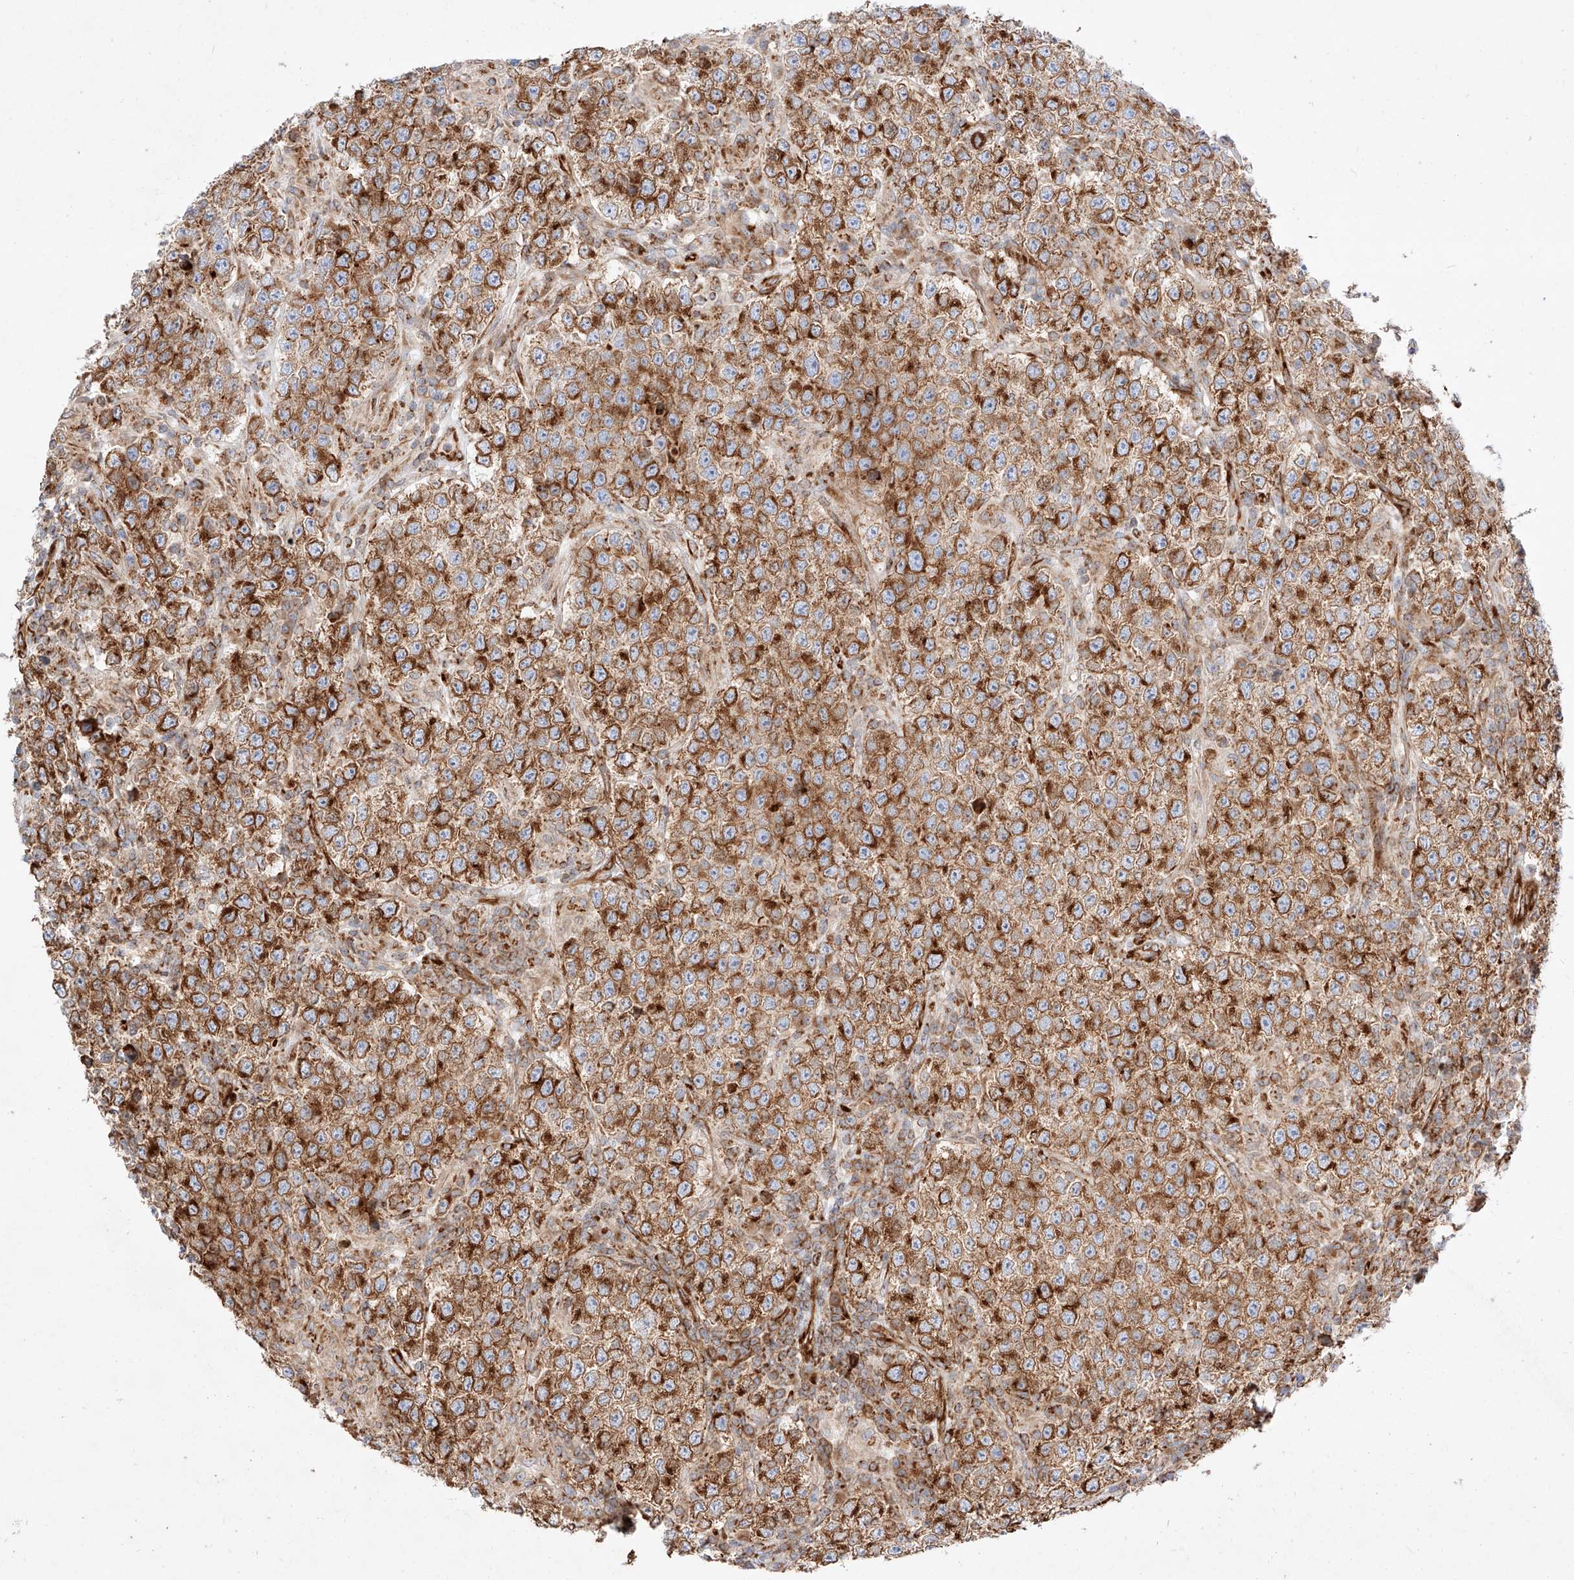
{"staining": {"intensity": "strong", "quantity": ">75%", "location": "cytoplasmic/membranous"}, "tissue": "testis cancer", "cell_type": "Tumor cells", "image_type": "cancer", "snomed": [{"axis": "morphology", "description": "Normal tissue, NOS"}, {"axis": "morphology", "description": "Urothelial carcinoma, High grade"}, {"axis": "morphology", "description": "Seminoma, NOS"}, {"axis": "morphology", "description": "Carcinoma, Embryonal, NOS"}, {"axis": "topography", "description": "Urinary bladder"}, {"axis": "topography", "description": "Testis"}], "caption": "High-power microscopy captured an immunohistochemistry (IHC) photomicrograph of testis high-grade urothelial carcinoma, revealing strong cytoplasmic/membranous positivity in approximately >75% of tumor cells. (brown staining indicates protein expression, while blue staining denotes nuclei).", "gene": "CSGALNACT2", "patient": {"sex": "male", "age": 41}}